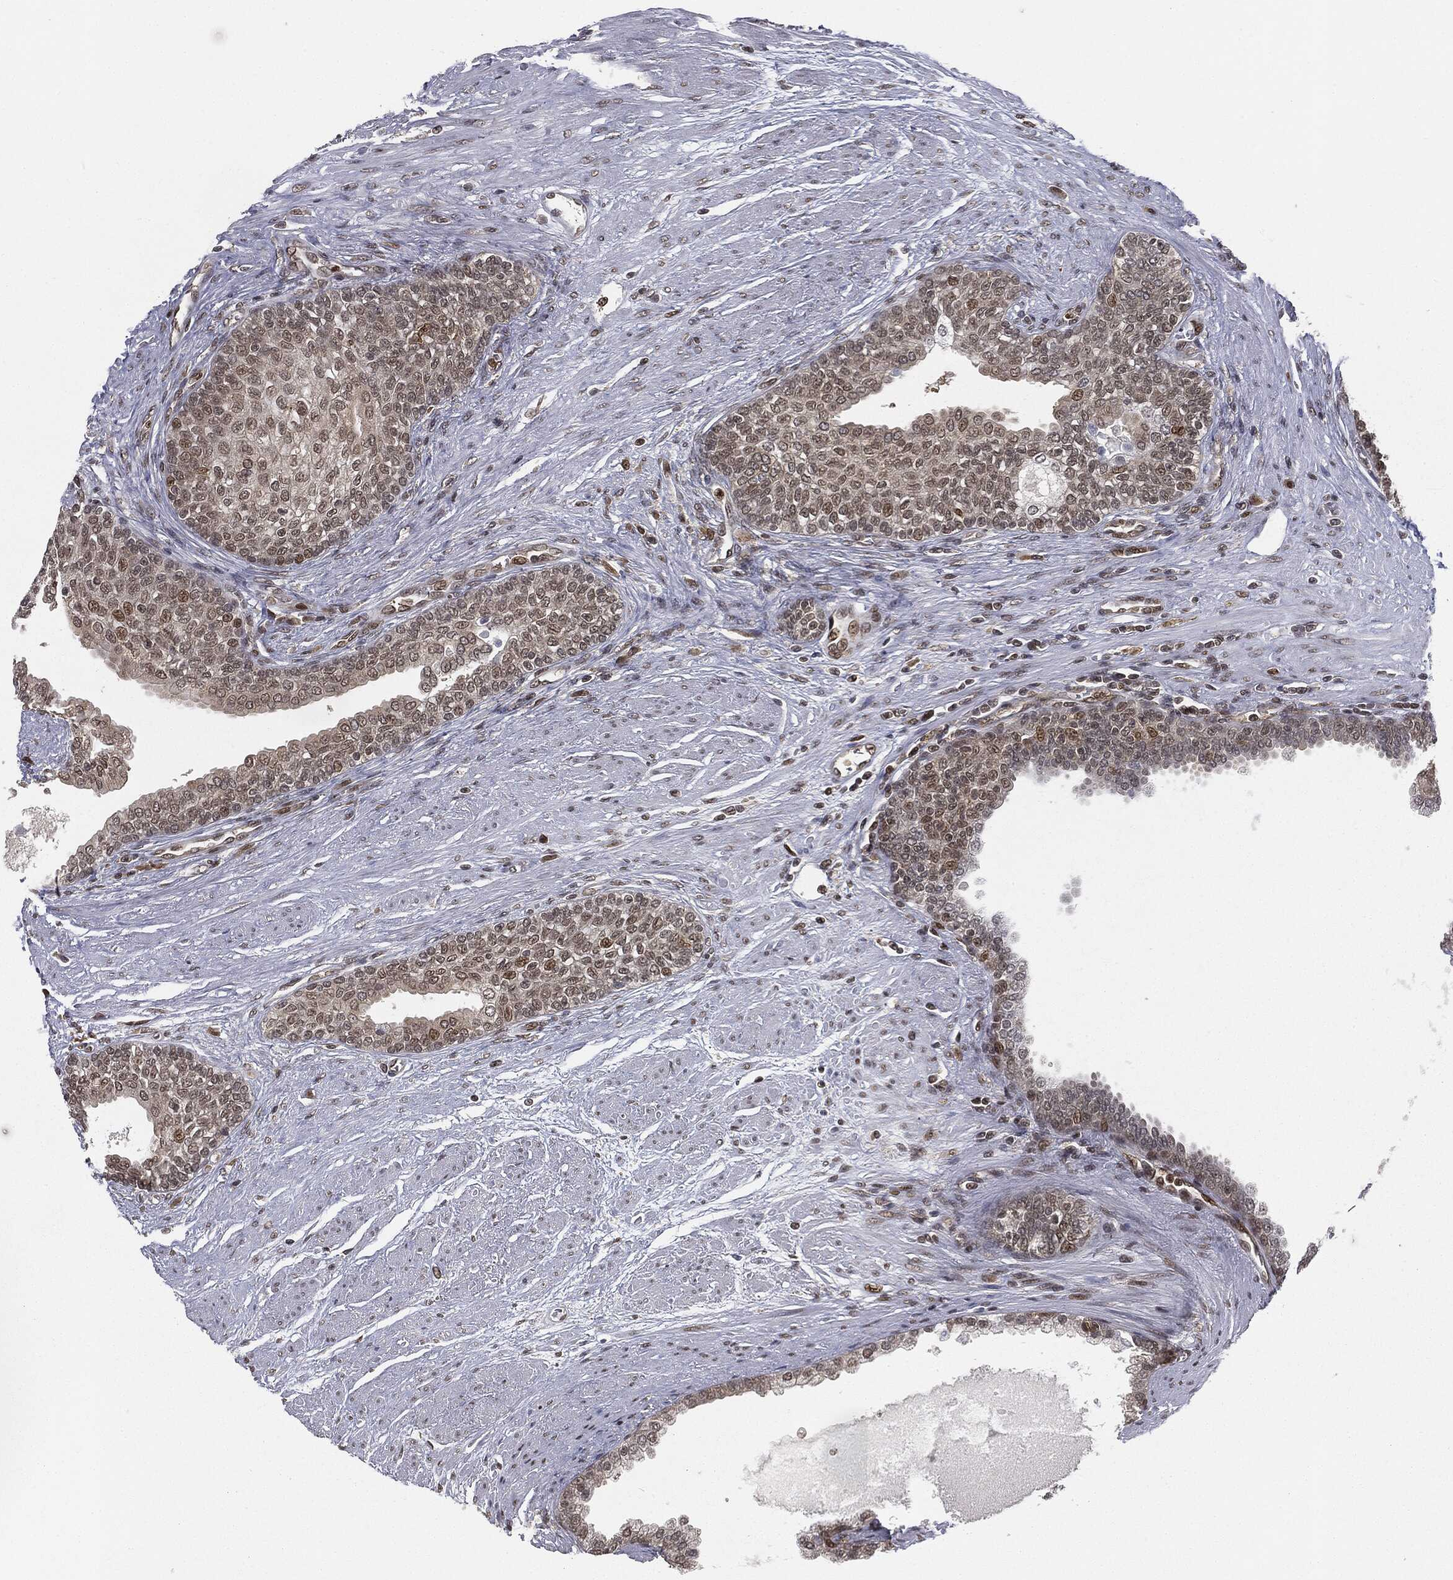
{"staining": {"intensity": "moderate", "quantity": "<25%", "location": "nuclear"}, "tissue": "prostate cancer", "cell_type": "Tumor cells", "image_type": "cancer", "snomed": [{"axis": "morphology", "description": "Adenocarcinoma, NOS"}, {"axis": "topography", "description": "Prostate and seminal vesicle, NOS"}, {"axis": "topography", "description": "Prostate"}], "caption": "DAB immunohistochemical staining of adenocarcinoma (prostate) exhibits moderate nuclear protein expression in approximately <25% of tumor cells.", "gene": "TBC1D22A", "patient": {"sex": "male", "age": 62}}